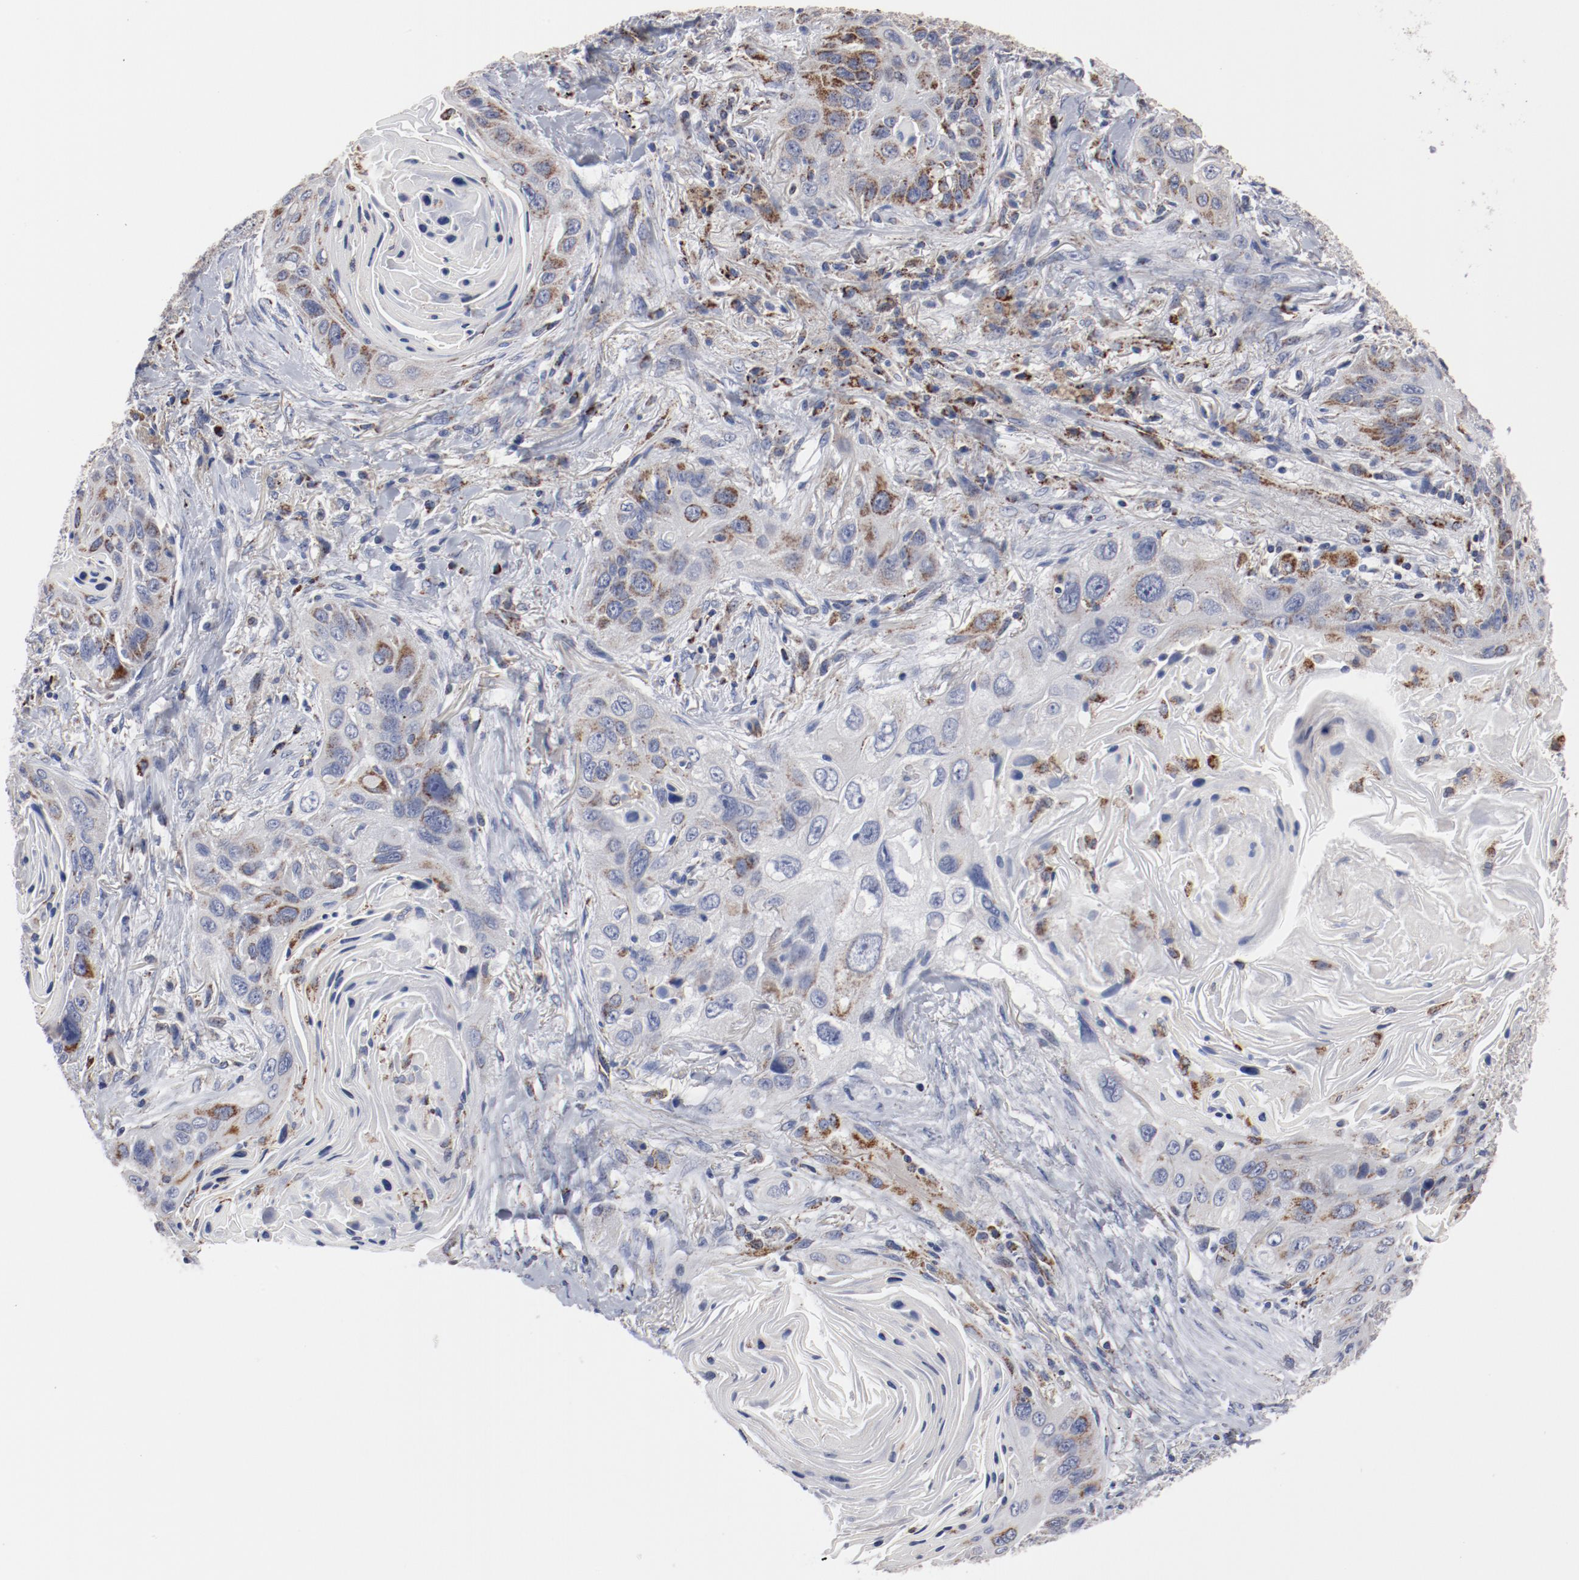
{"staining": {"intensity": "moderate", "quantity": "25%-75%", "location": "cytoplasmic/membranous"}, "tissue": "lung cancer", "cell_type": "Tumor cells", "image_type": "cancer", "snomed": [{"axis": "morphology", "description": "Squamous cell carcinoma, NOS"}, {"axis": "topography", "description": "Lung"}], "caption": "Lung cancer tissue displays moderate cytoplasmic/membranous staining in approximately 25%-75% of tumor cells", "gene": "NDUFV2", "patient": {"sex": "female", "age": 67}}